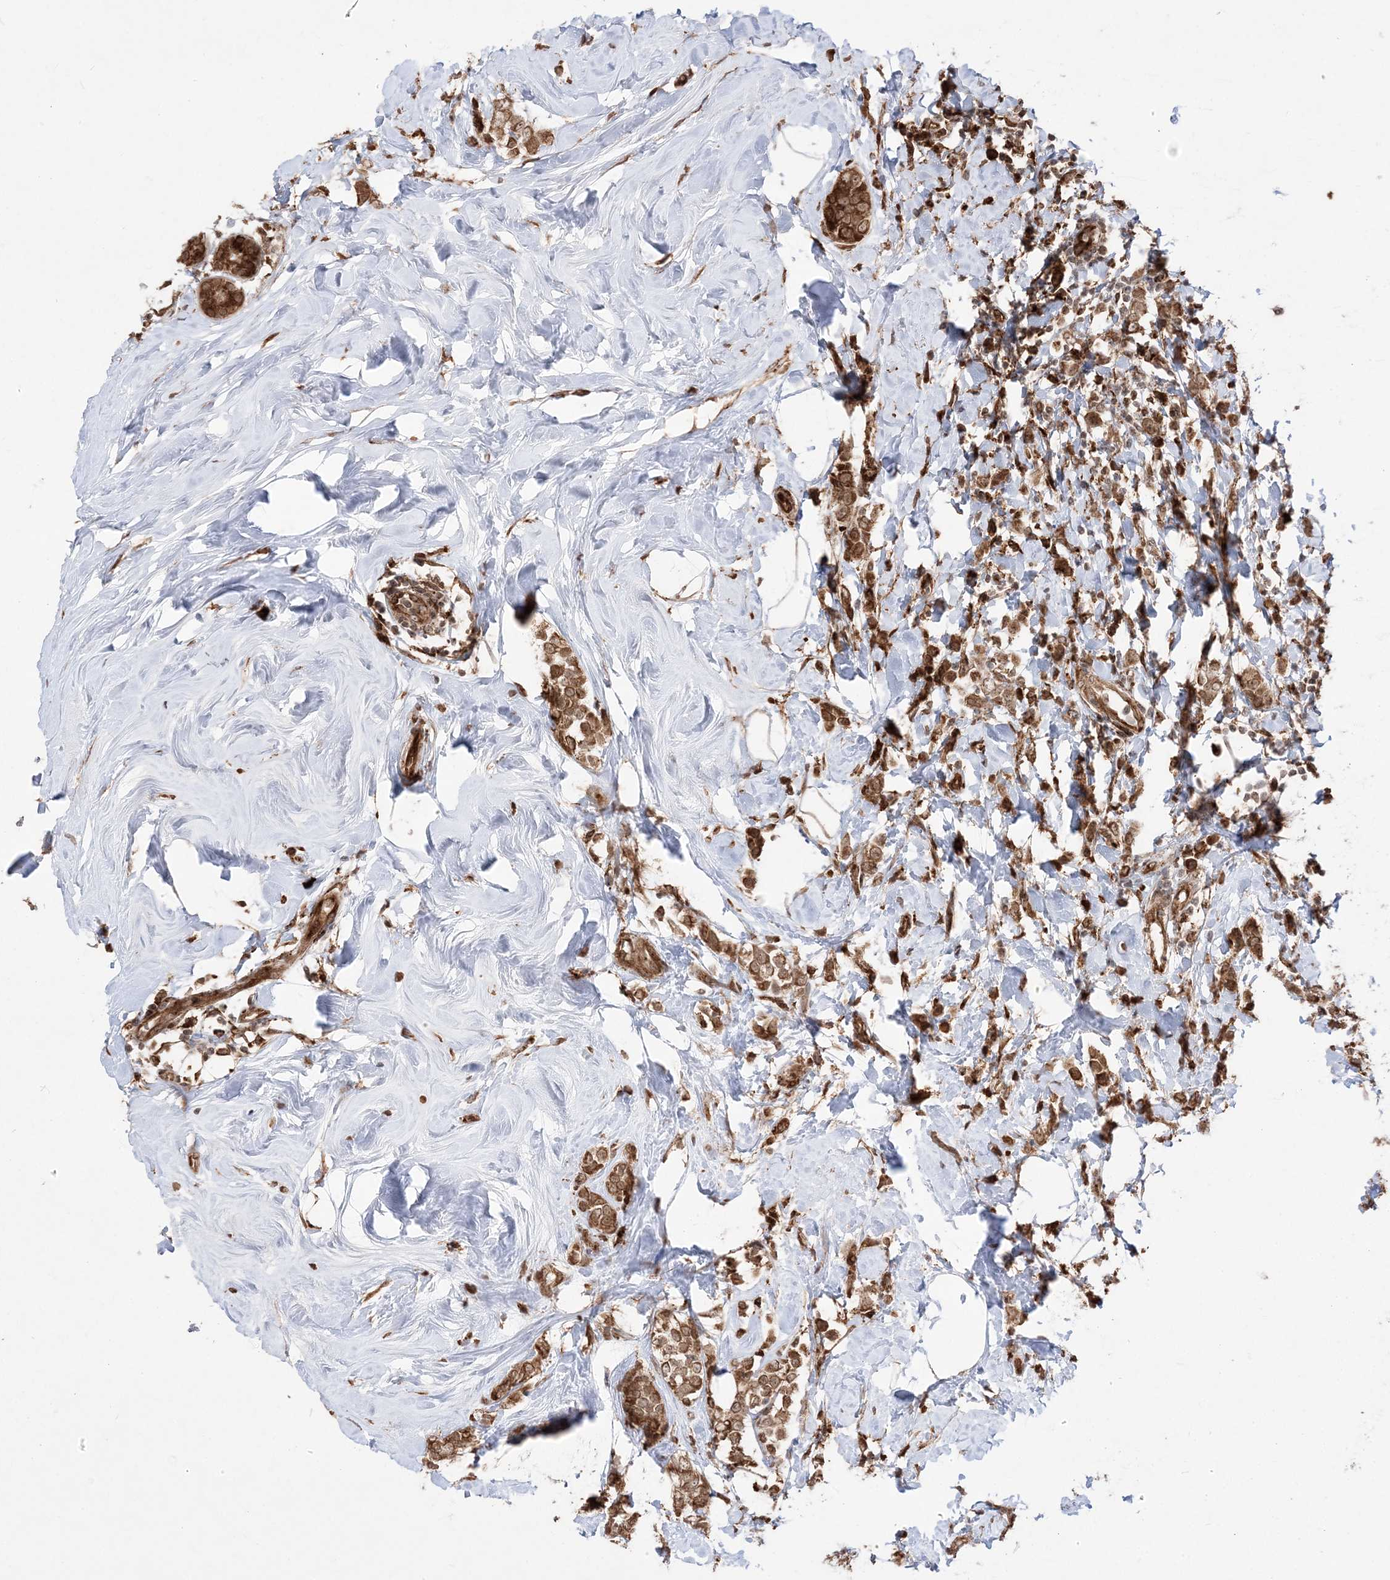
{"staining": {"intensity": "strong", "quantity": ">75%", "location": "cytoplasmic/membranous"}, "tissue": "breast cancer", "cell_type": "Tumor cells", "image_type": "cancer", "snomed": [{"axis": "morphology", "description": "Lobular carcinoma"}, {"axis": "topography", "description": "Breast"}], "caption": "Strong cytoplasmic/membranous protein positivity is present in approximately >75% of tumor cells in breast lobular carcinoma.", "gene": "EPC2", "patient": {"sex": "female", "age": 47}}